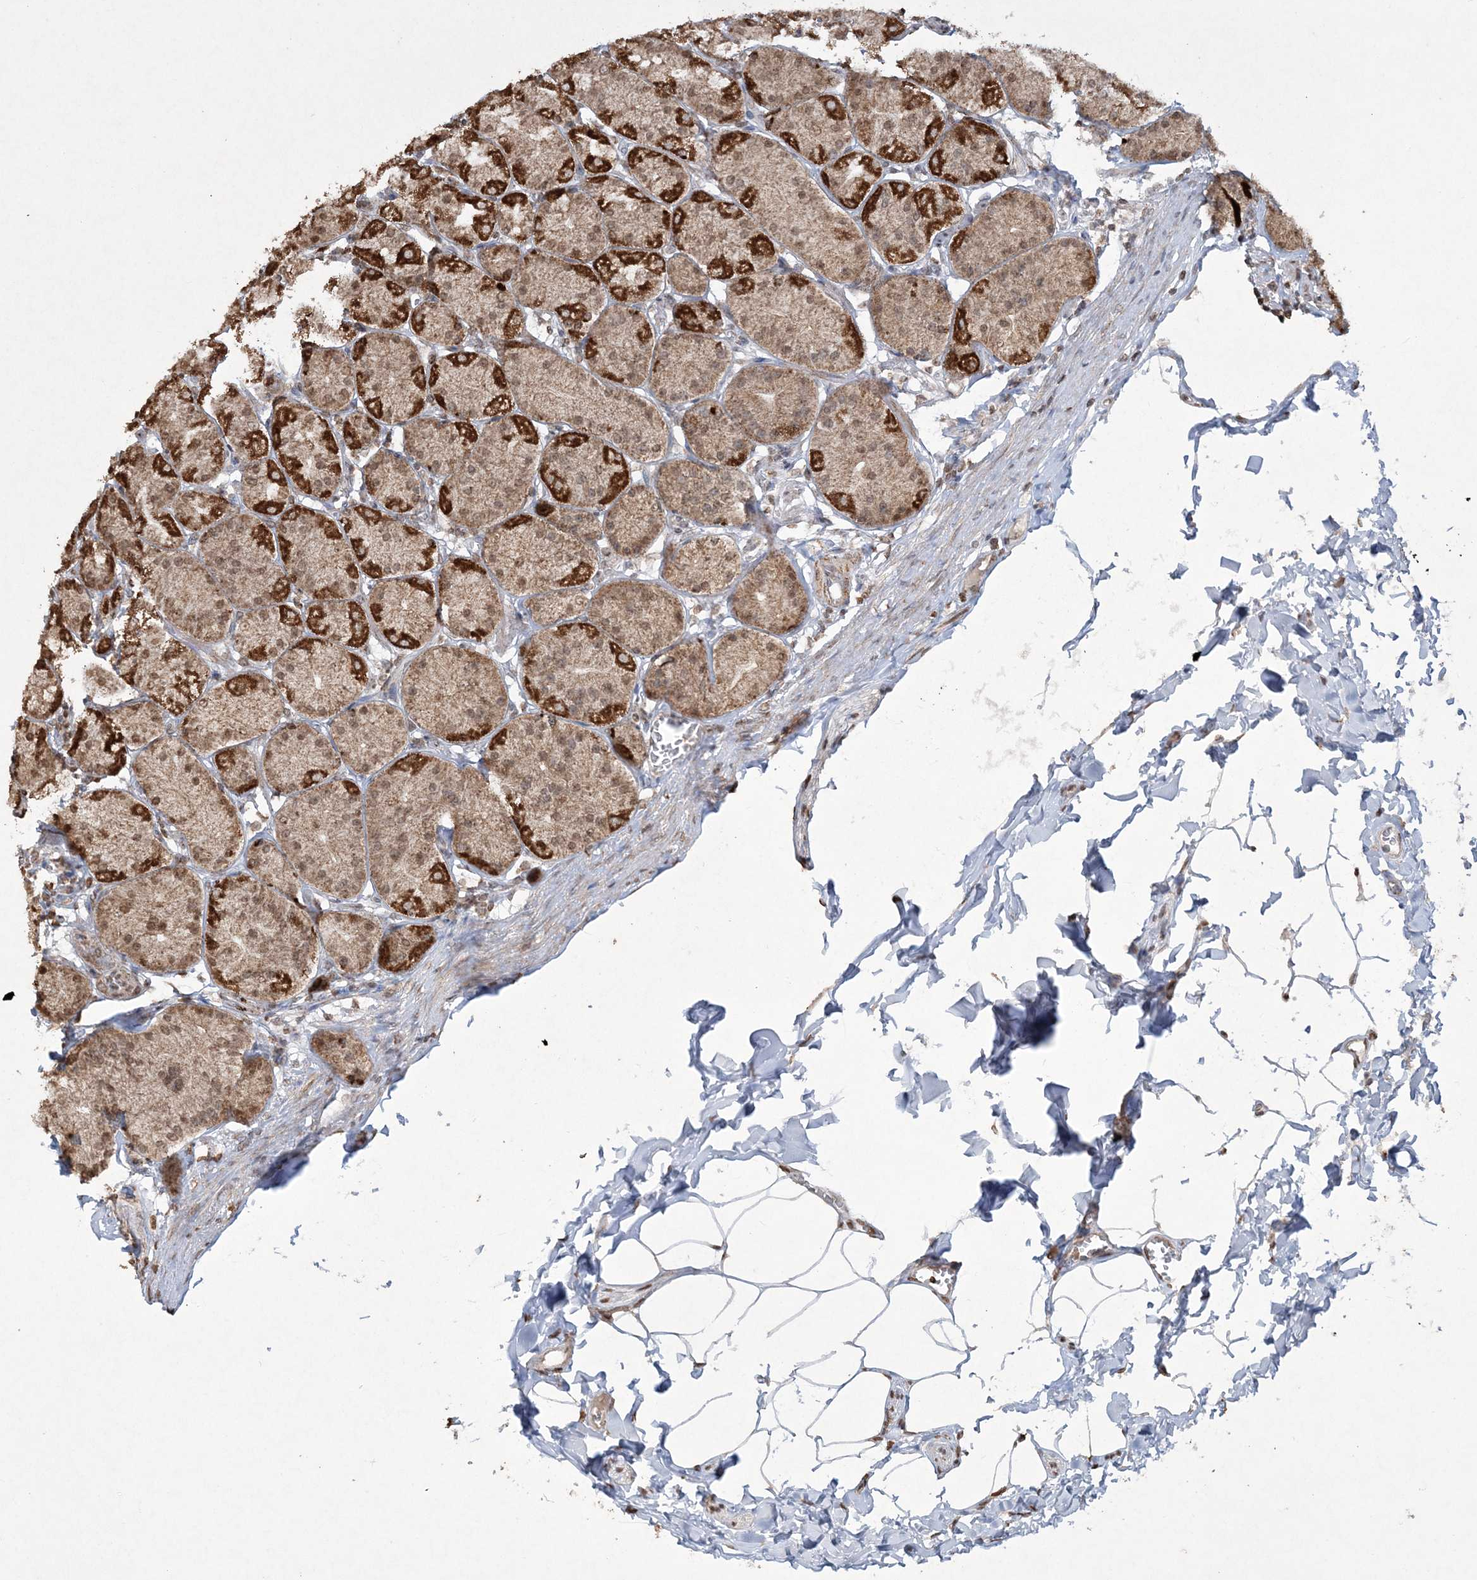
{"staining": {"intensity": "strong", "quantity": ">75%", "location": "cytoplasmic/membranous"}, "tissue": "stomach", "cell_type": "Glandular cells", "image_type": "normal", "snomed": [{"axis": "morphology", "description": "Normal tissue, NOS"}, {"axis": "topography", "description": "Stomach"}], "caption": "Protein staining exhibits strong cytoplasmic/membranous positivity in approximately >75% of glandular cells in benign stomach.", "gene": "TTC7A", "patient": {"sex": "male", "age": 42}}